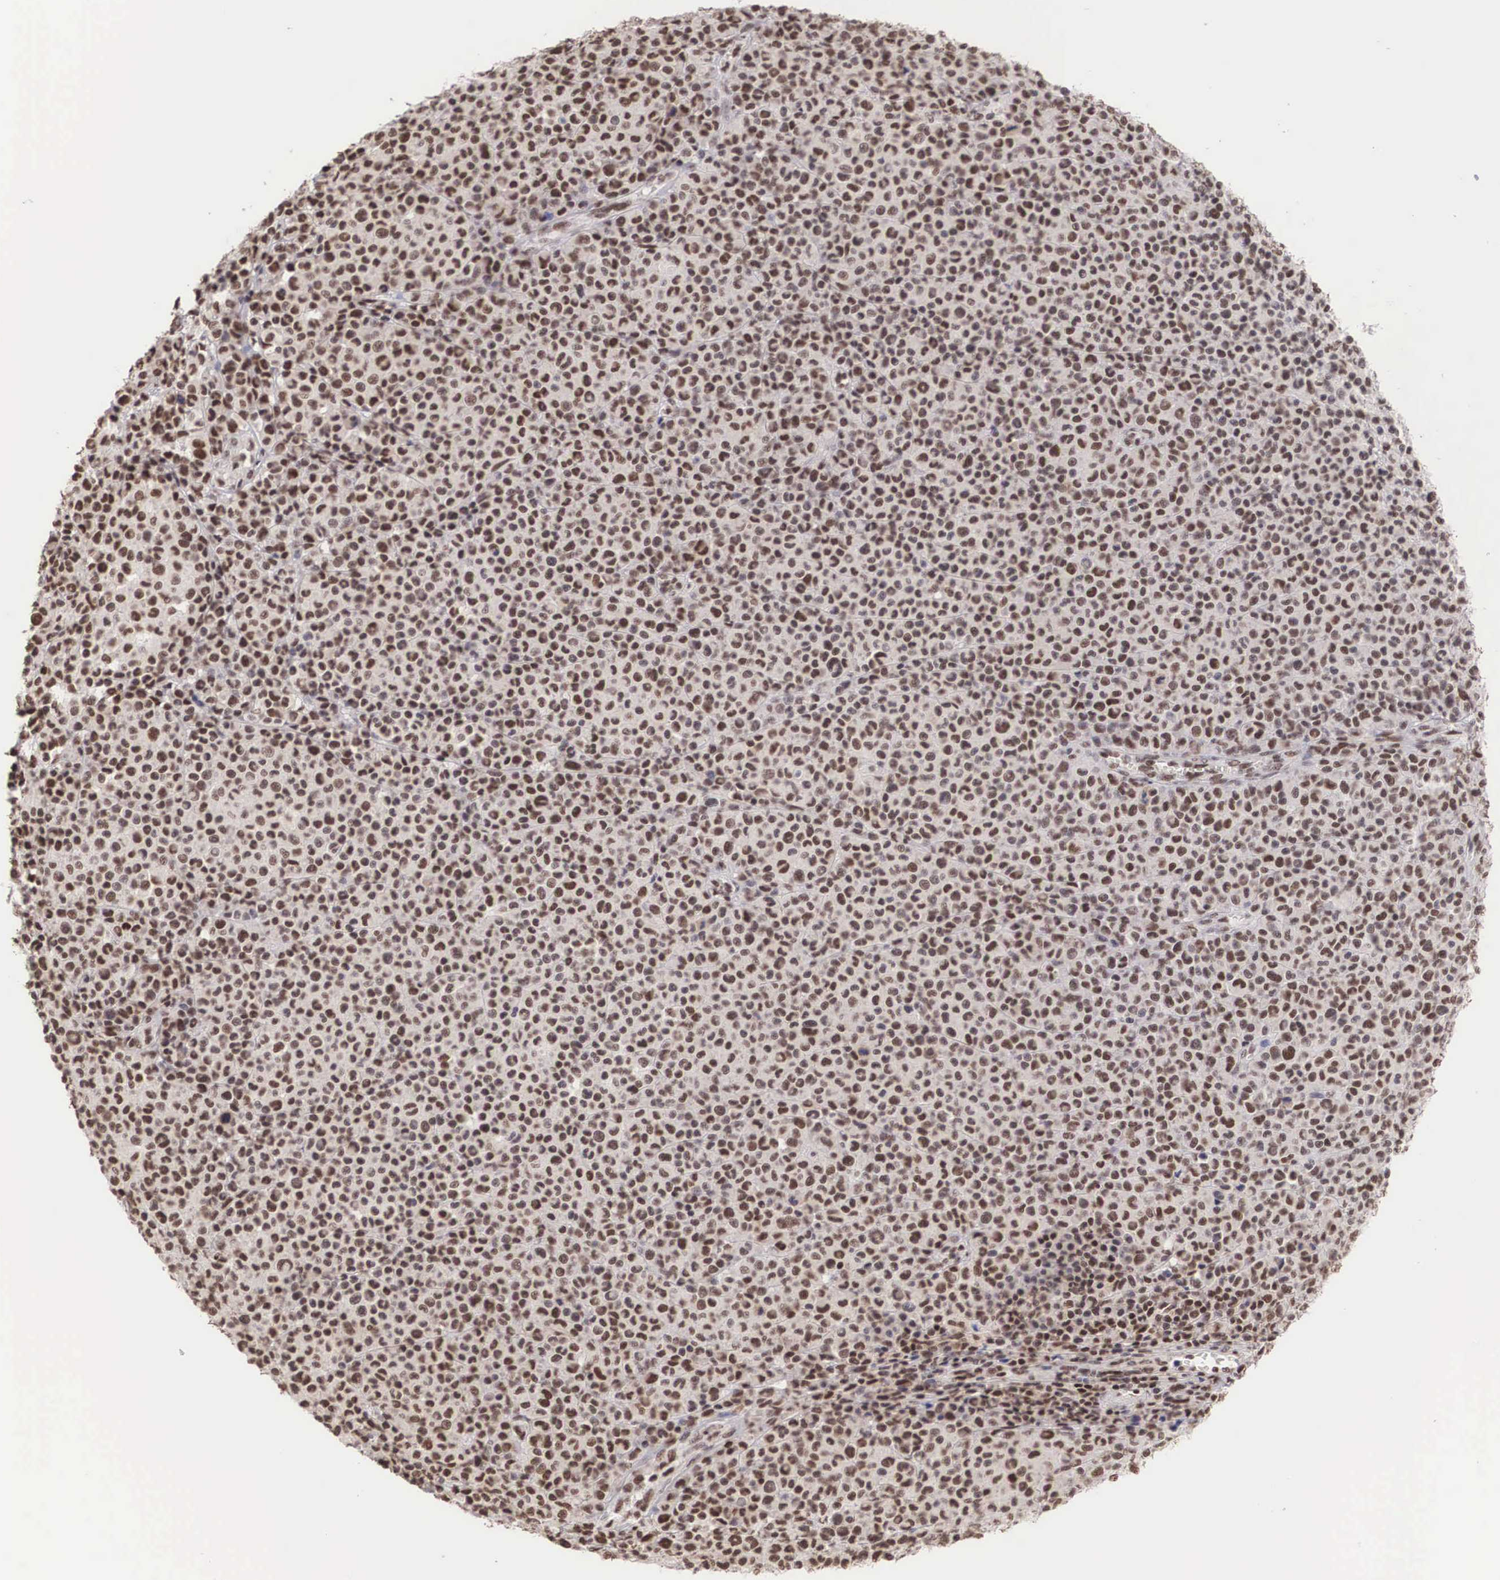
{"staining": {"intensity": "moderate", "quantity": ">75%", "location": "nuclear"}, "tissue": "melanoma", "cell_type": "Tumor cells", "image_type": "cancer", "snomed": [{"axis": "morphology", "description": "Malignant melanoma, Metastatic site"}, {"axis": "topography", "description": "Skin"}], "caption": "Moderate nuclear positivity is appreciated in about >75% of tumor cells in malignant melanoma (metastatic site).", "gene": "HTATSF1", "patient": {"sex": "male", "age": 32}}